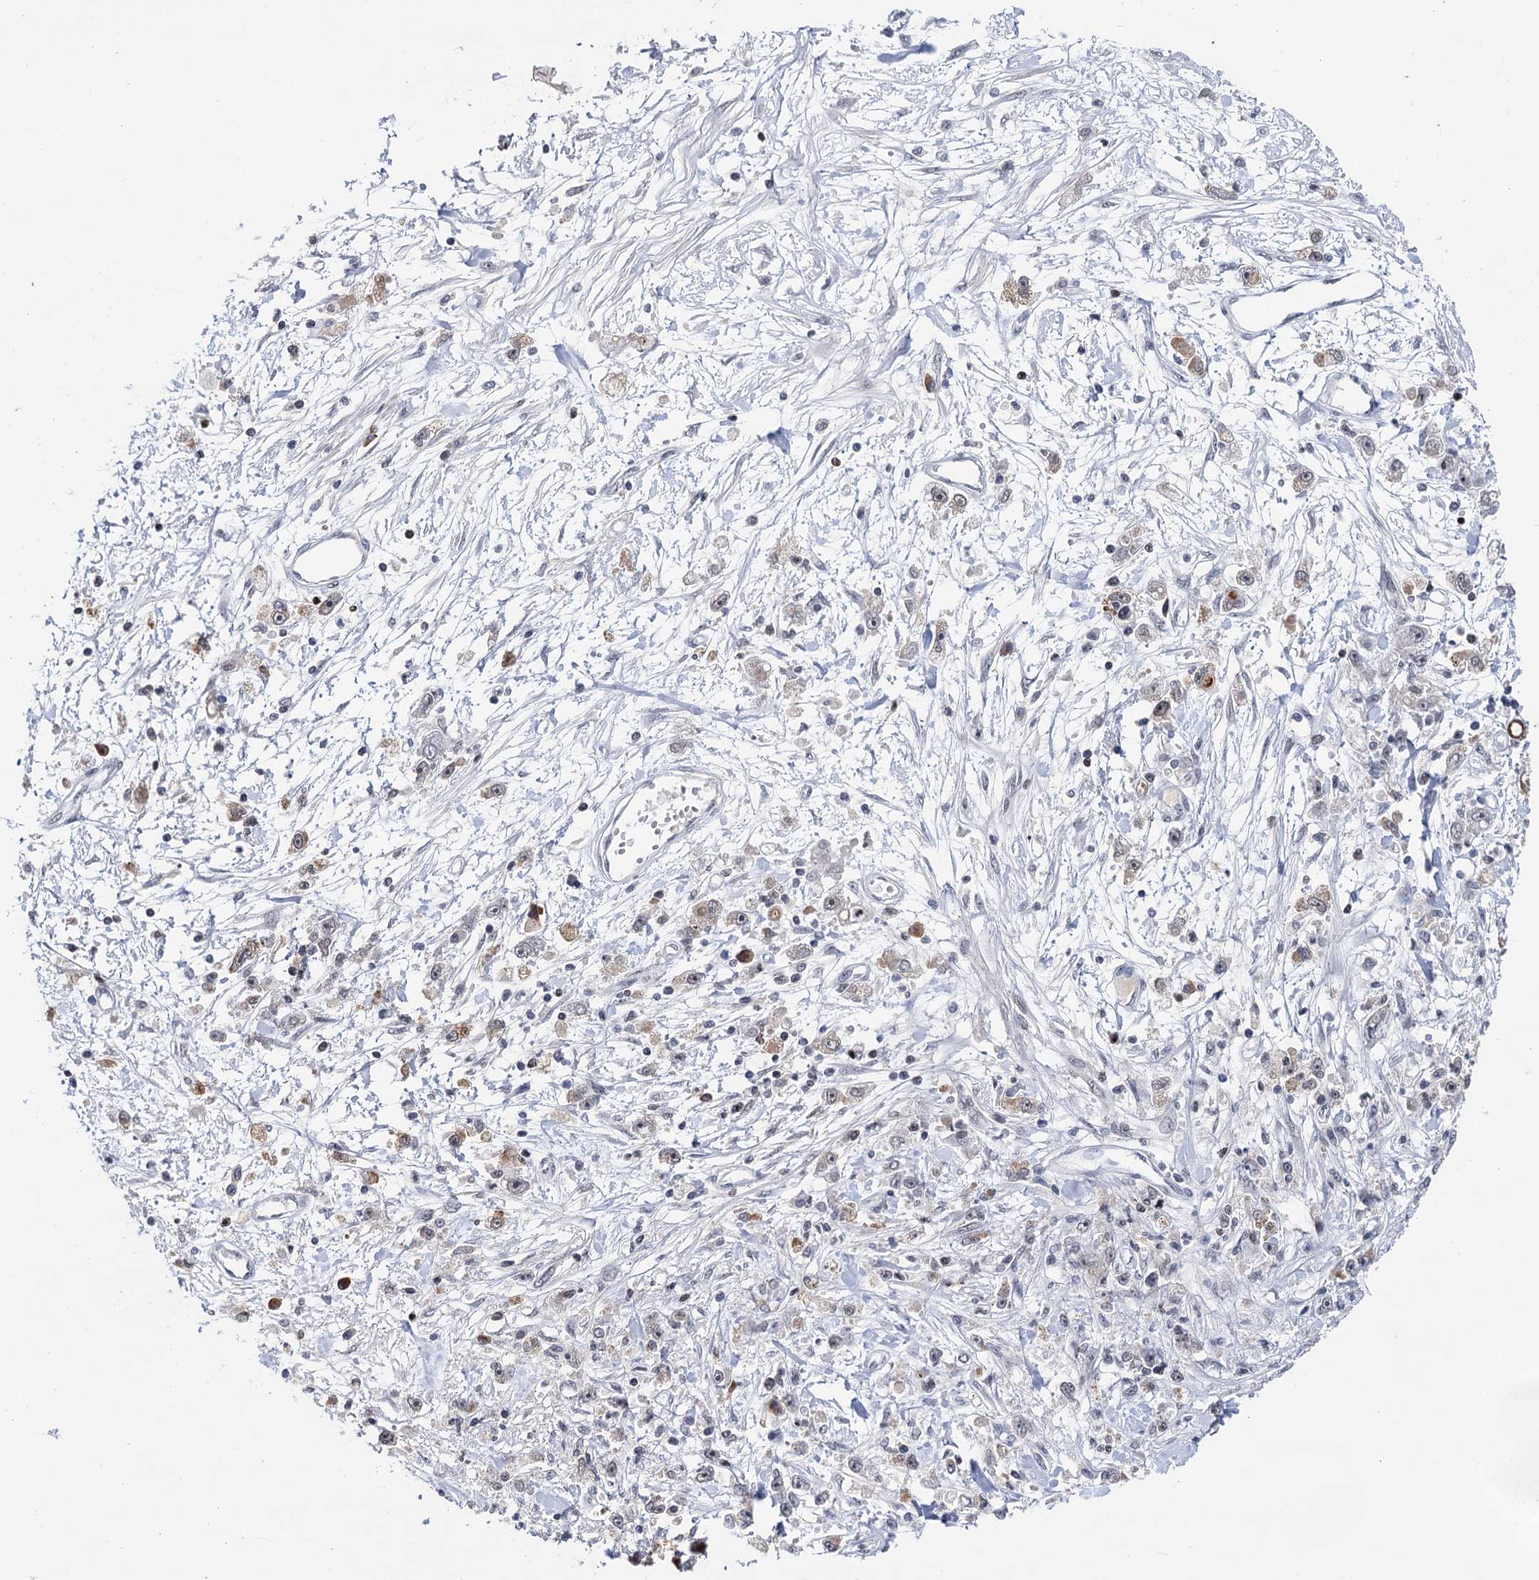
{"staining": {"intensity": "weak", "quantity": "<25%", "location": "nuclear"}, "tissue": "stomach cancer", "cell_type": "Tumor cells", "image_type": "cancer", "snomed": [{"axis": "morphology", "description": "Adenocarcinoma, NOS"}, {"axis": "topography", "description": "Stomach"}], "caption": "Stomach cancer stained for a protein using IHC displays no staining tumor cells.", "gene": "ZCCHC10", "patient": {"sex": "female", "age": 59}}